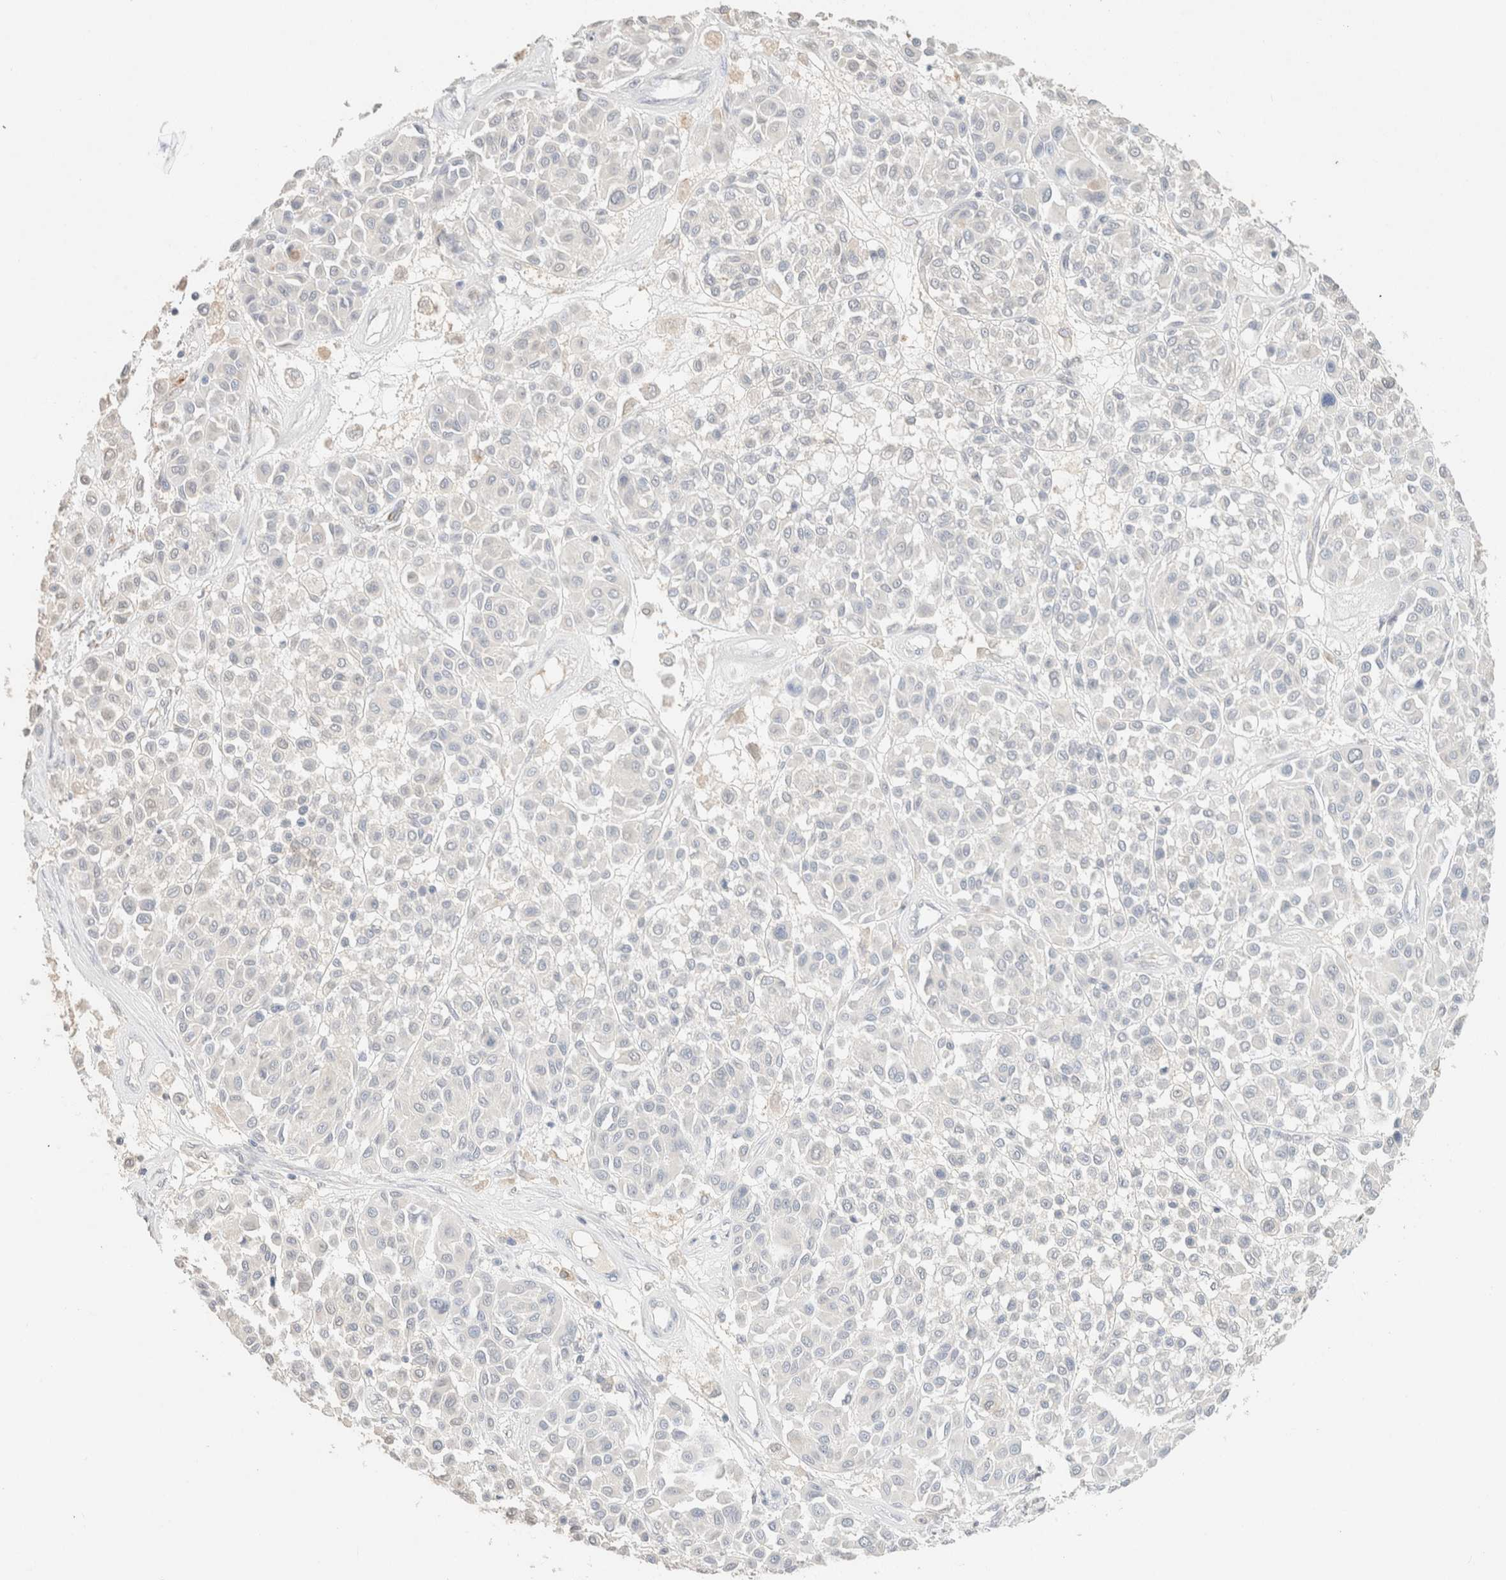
{"staining": {"intensity": "negative", "quantity": "none", "location": "none"}, "tissue": "melanoma", "cell_type": "Tumor cells", "image_type": "cancer", "snomed": [{"axis": "morphology", "description": "Malignant melanoma, Metastatic site"}, {"axis": "topography", "description": "Soft tissue"}], "caption": "Image shows no significant protein positivity in tumor cells of malignant melanoma (metastatic site). Brightfield microscopy of IHC stained with DAB (brown) and hematoxylin (blue), captured at high magnification.", "gene": "CPA1", "patient": {"sex": "male", "age": 41}}